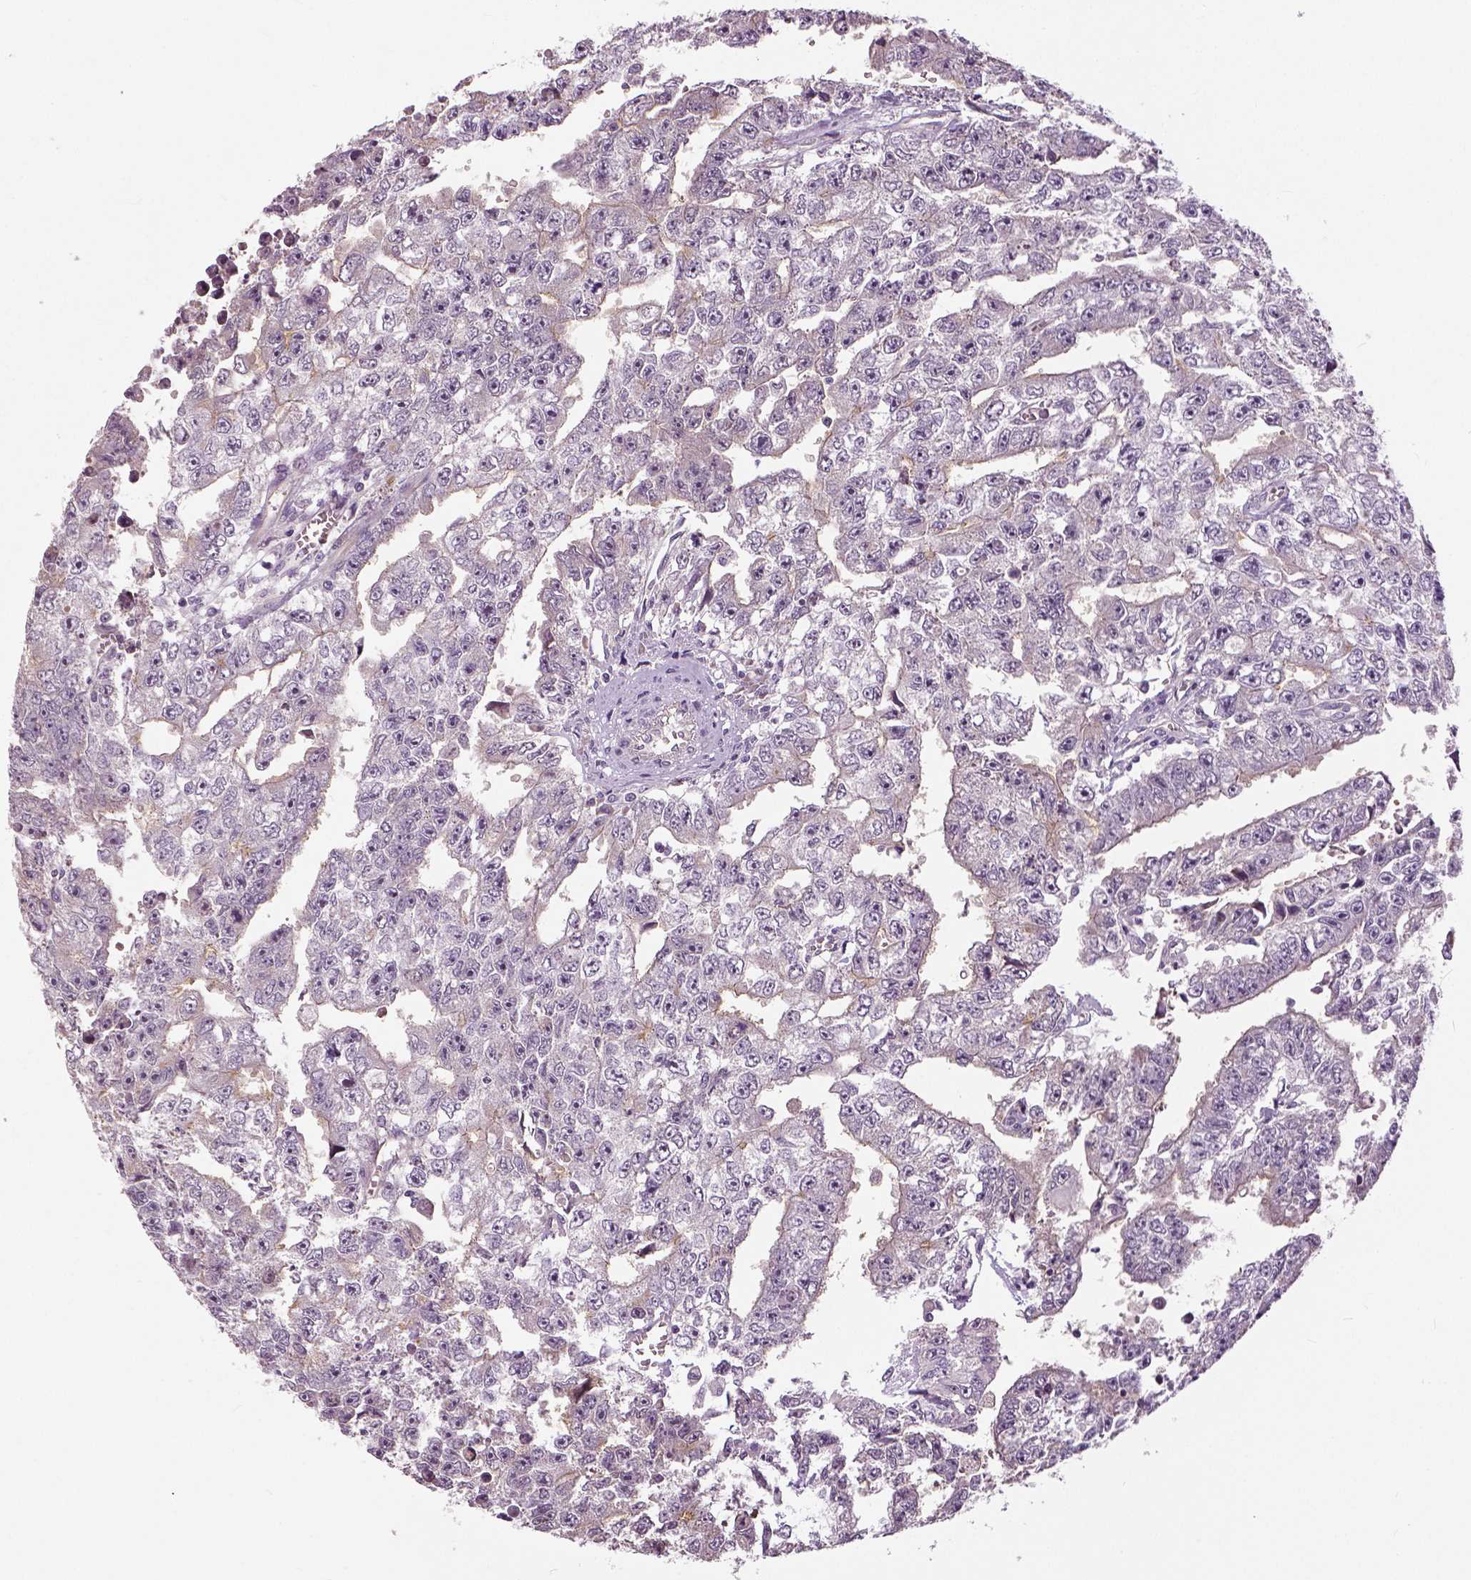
{"staining": {"intensity": "negative", "quantity": "none", "location": "none"}, "tissue": "testis cancer", "cell_type": "Tumor cells", "image_type": "cancer", "snomed": [{"axis": "morphology", "description": "Carcinoma, Embryonal, NOS"}, {"axis": "morphology", "description": "Teratoma, malignant, NOS"}, {"axis": "topography", "description": "Testis"}], "caption": "Immunohistochemistry image of teratoma (malignant) (testis) stained for a protein (brown), which reveals no expression in tumor cells.", "gene": "NECAB1", "patient": {"sex": "male", "age": 24}}